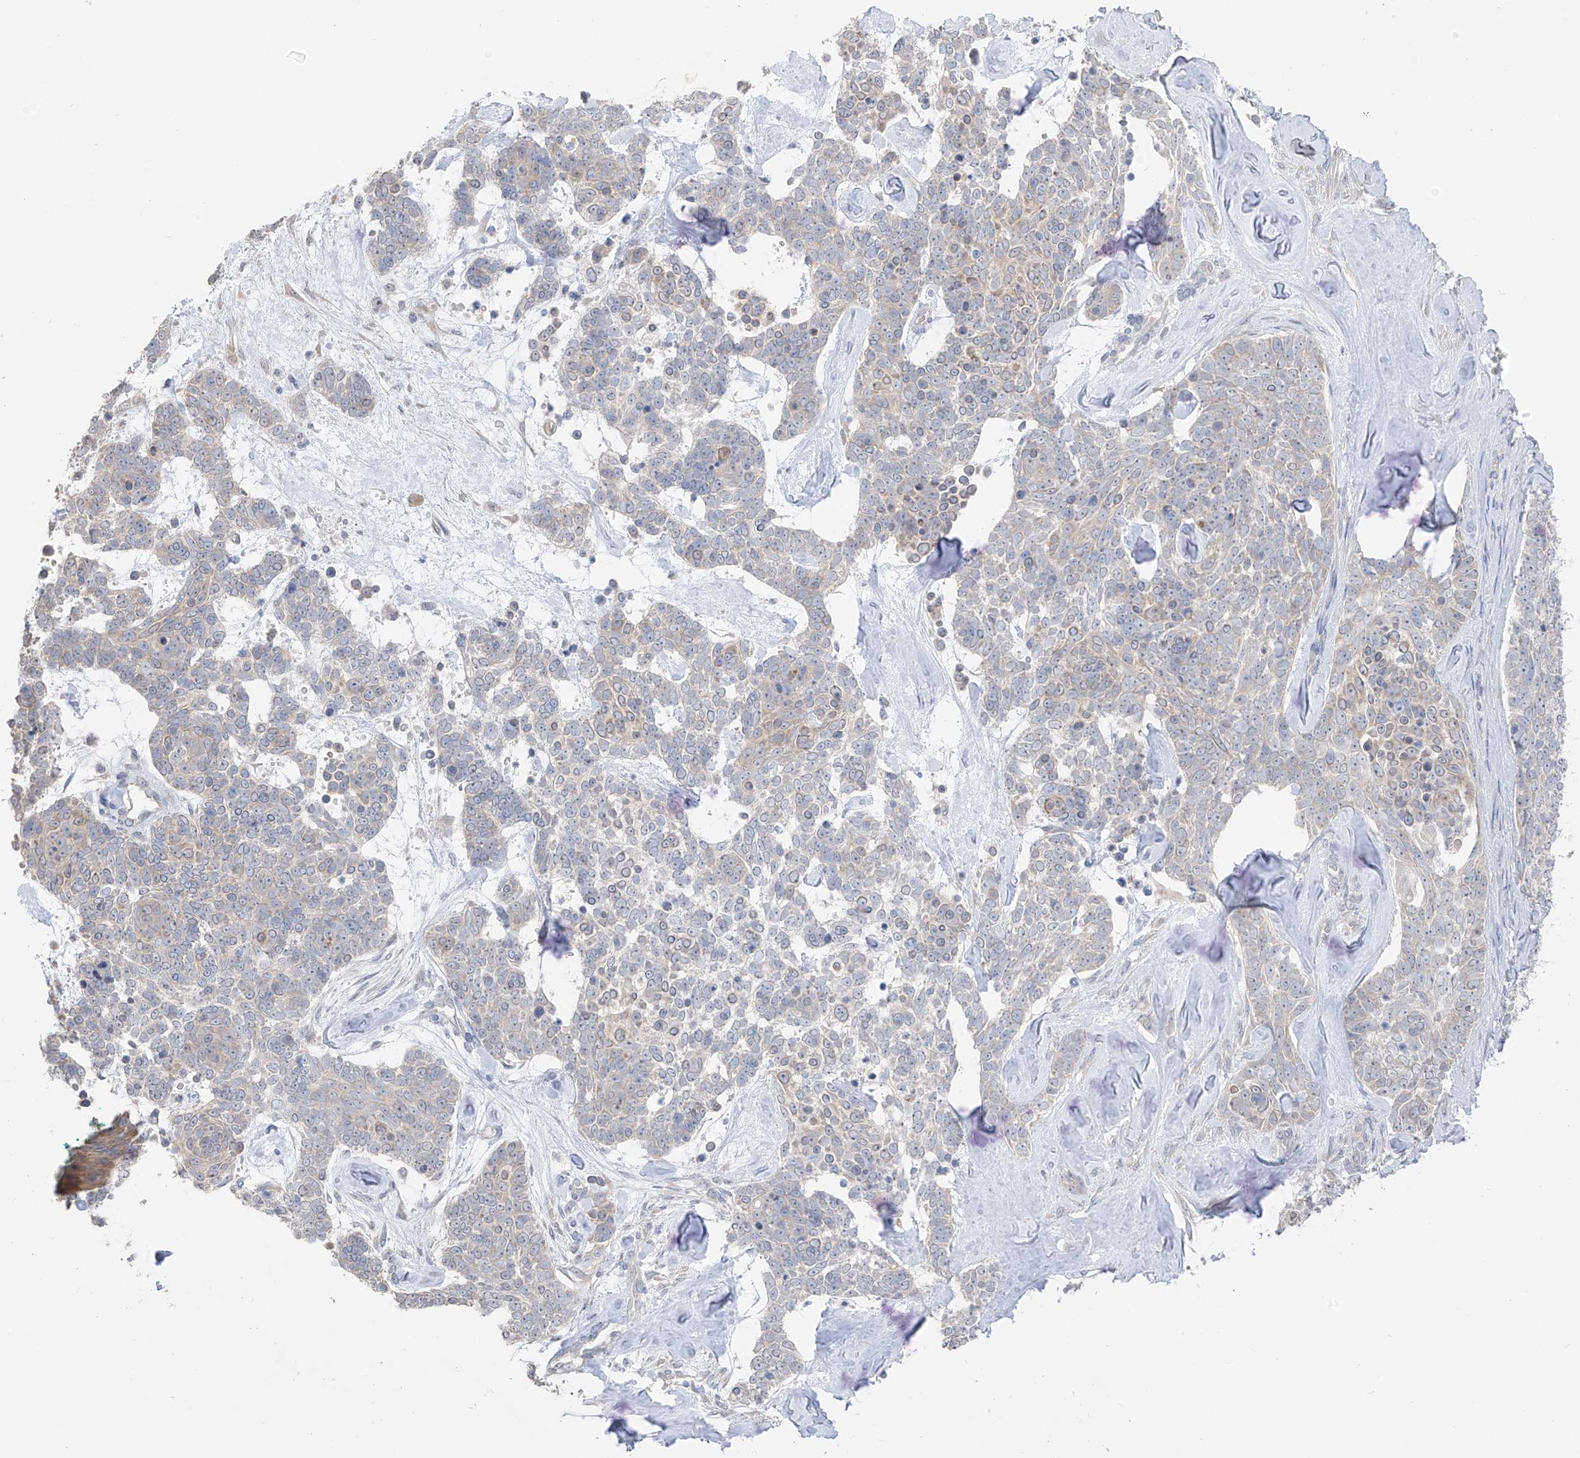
{"staining": {"intensity": "weak", "quantity": "25%-75%", "location": "cytoplasmic/membranous"}, "tissue": "skin cancer", "cell_type": "Tumor cells", "image_type": "cancer", "snomed": [{"axis": "morphology", "description": "Basal cell carcinoma"}, {"axis": "topography", "description": "Skin"}], "caption": "Skin cancer stained with immunohistochemistry (IHC) demonstrates weak cytoplasmic/membranous expression in about 25%-75% of tumor cells.", "gene": "NALCN", "patient": {"sex": "female", "age": 81}}